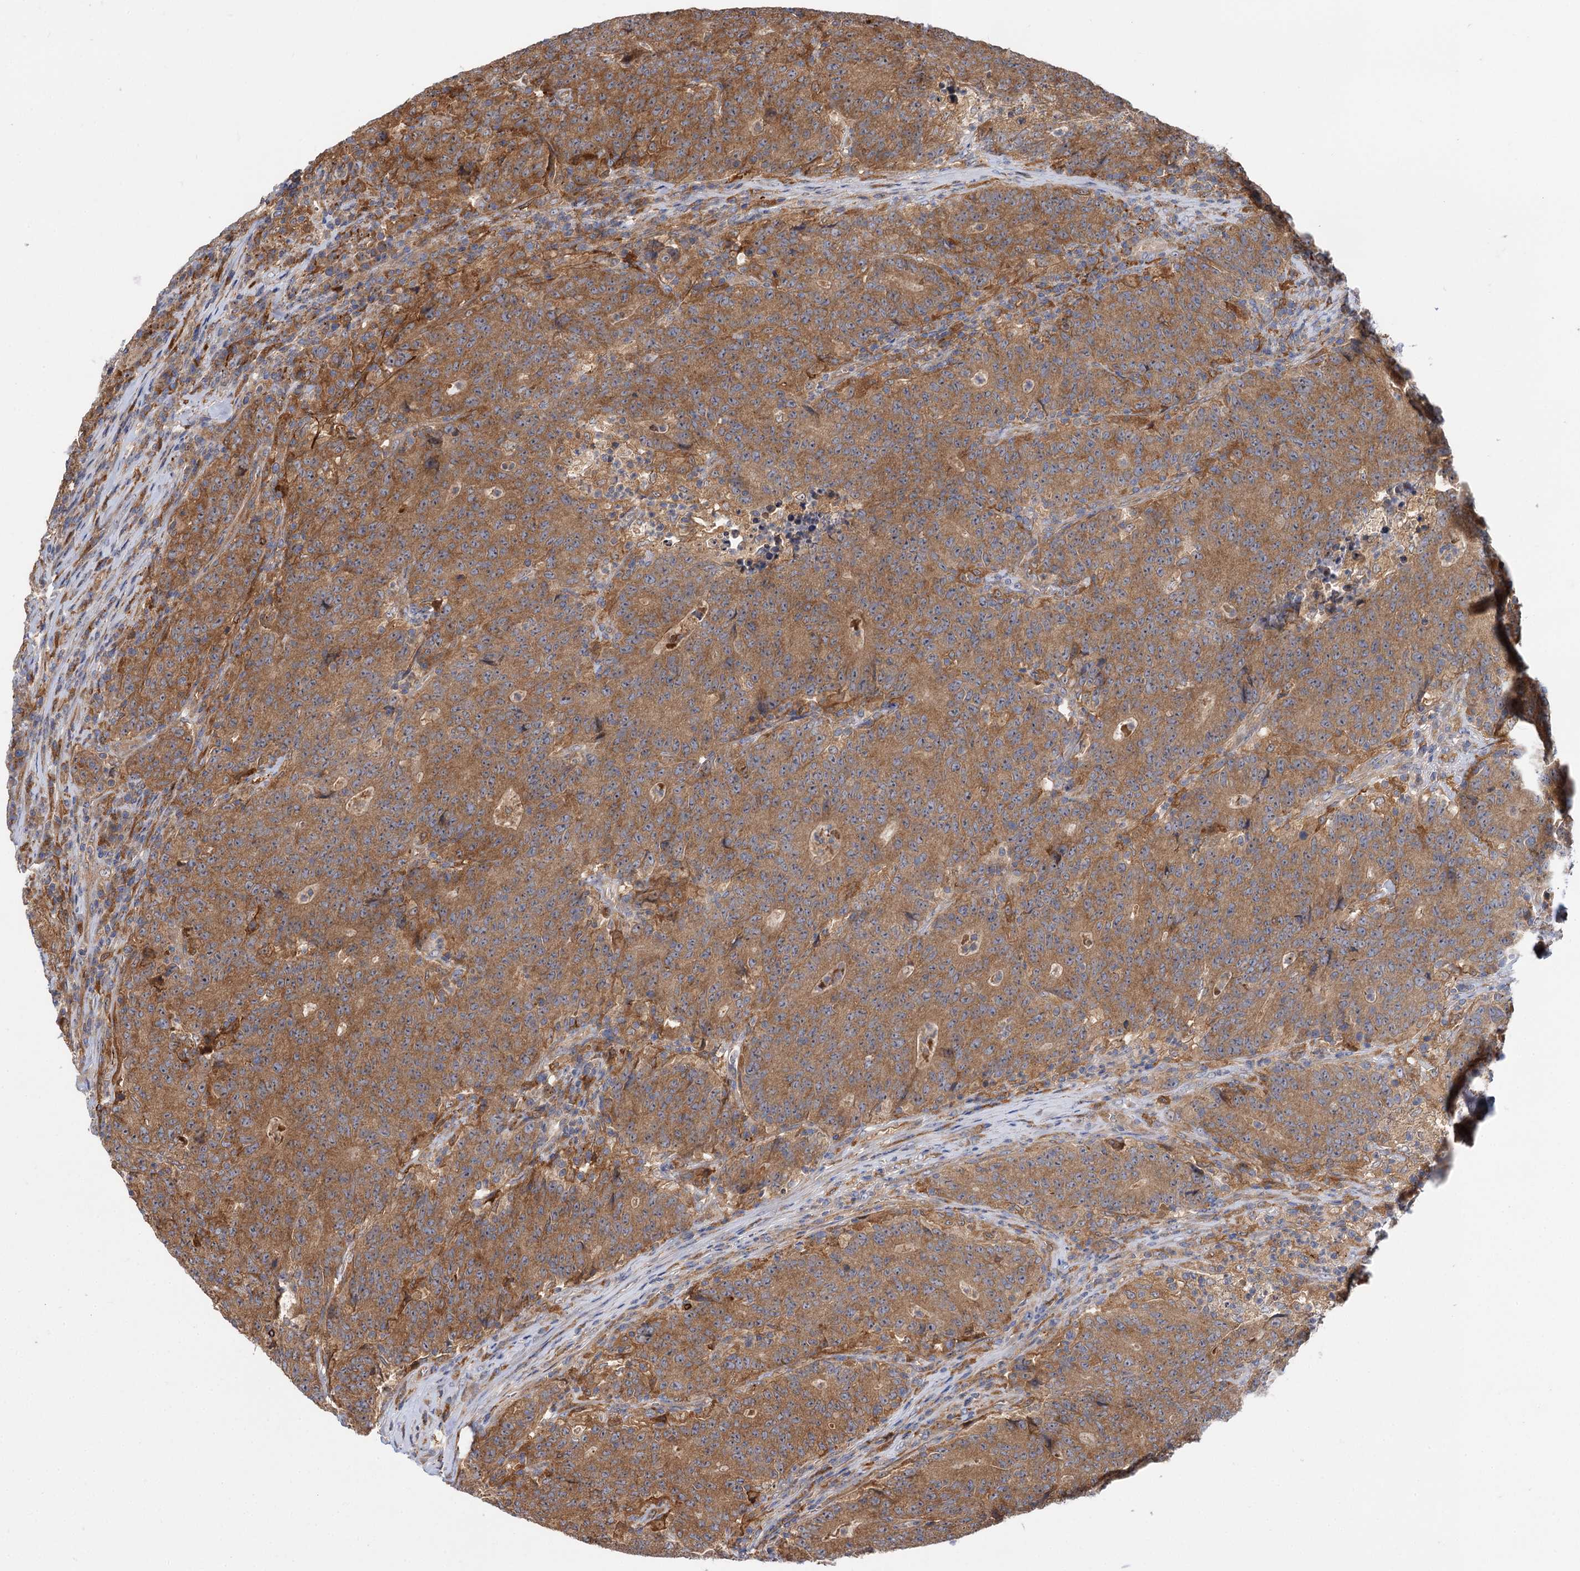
{"staining": {"intensity": "moderate", "quantity": ">75%", "location": "cytoplasmic/membranous"}, "tissue": "colorectal cancer", "cell_type": "Tumor cells", "image_type": "cancer", "snomed": [{"axis": "morphology", "description": "Adenocarcinoma, NOS"}, {"axis": "topography", "description": "Colon"}], "caption": "Protein expression analysis of human colorectal cancer reveals moderate cytoplasmic/membranous staining in about >75% of tumor cells. (DAB IHC with brightfield microscopy, high magnification).", "gene": "PATL1", "patient": {"sex": "female", "age": 75}}